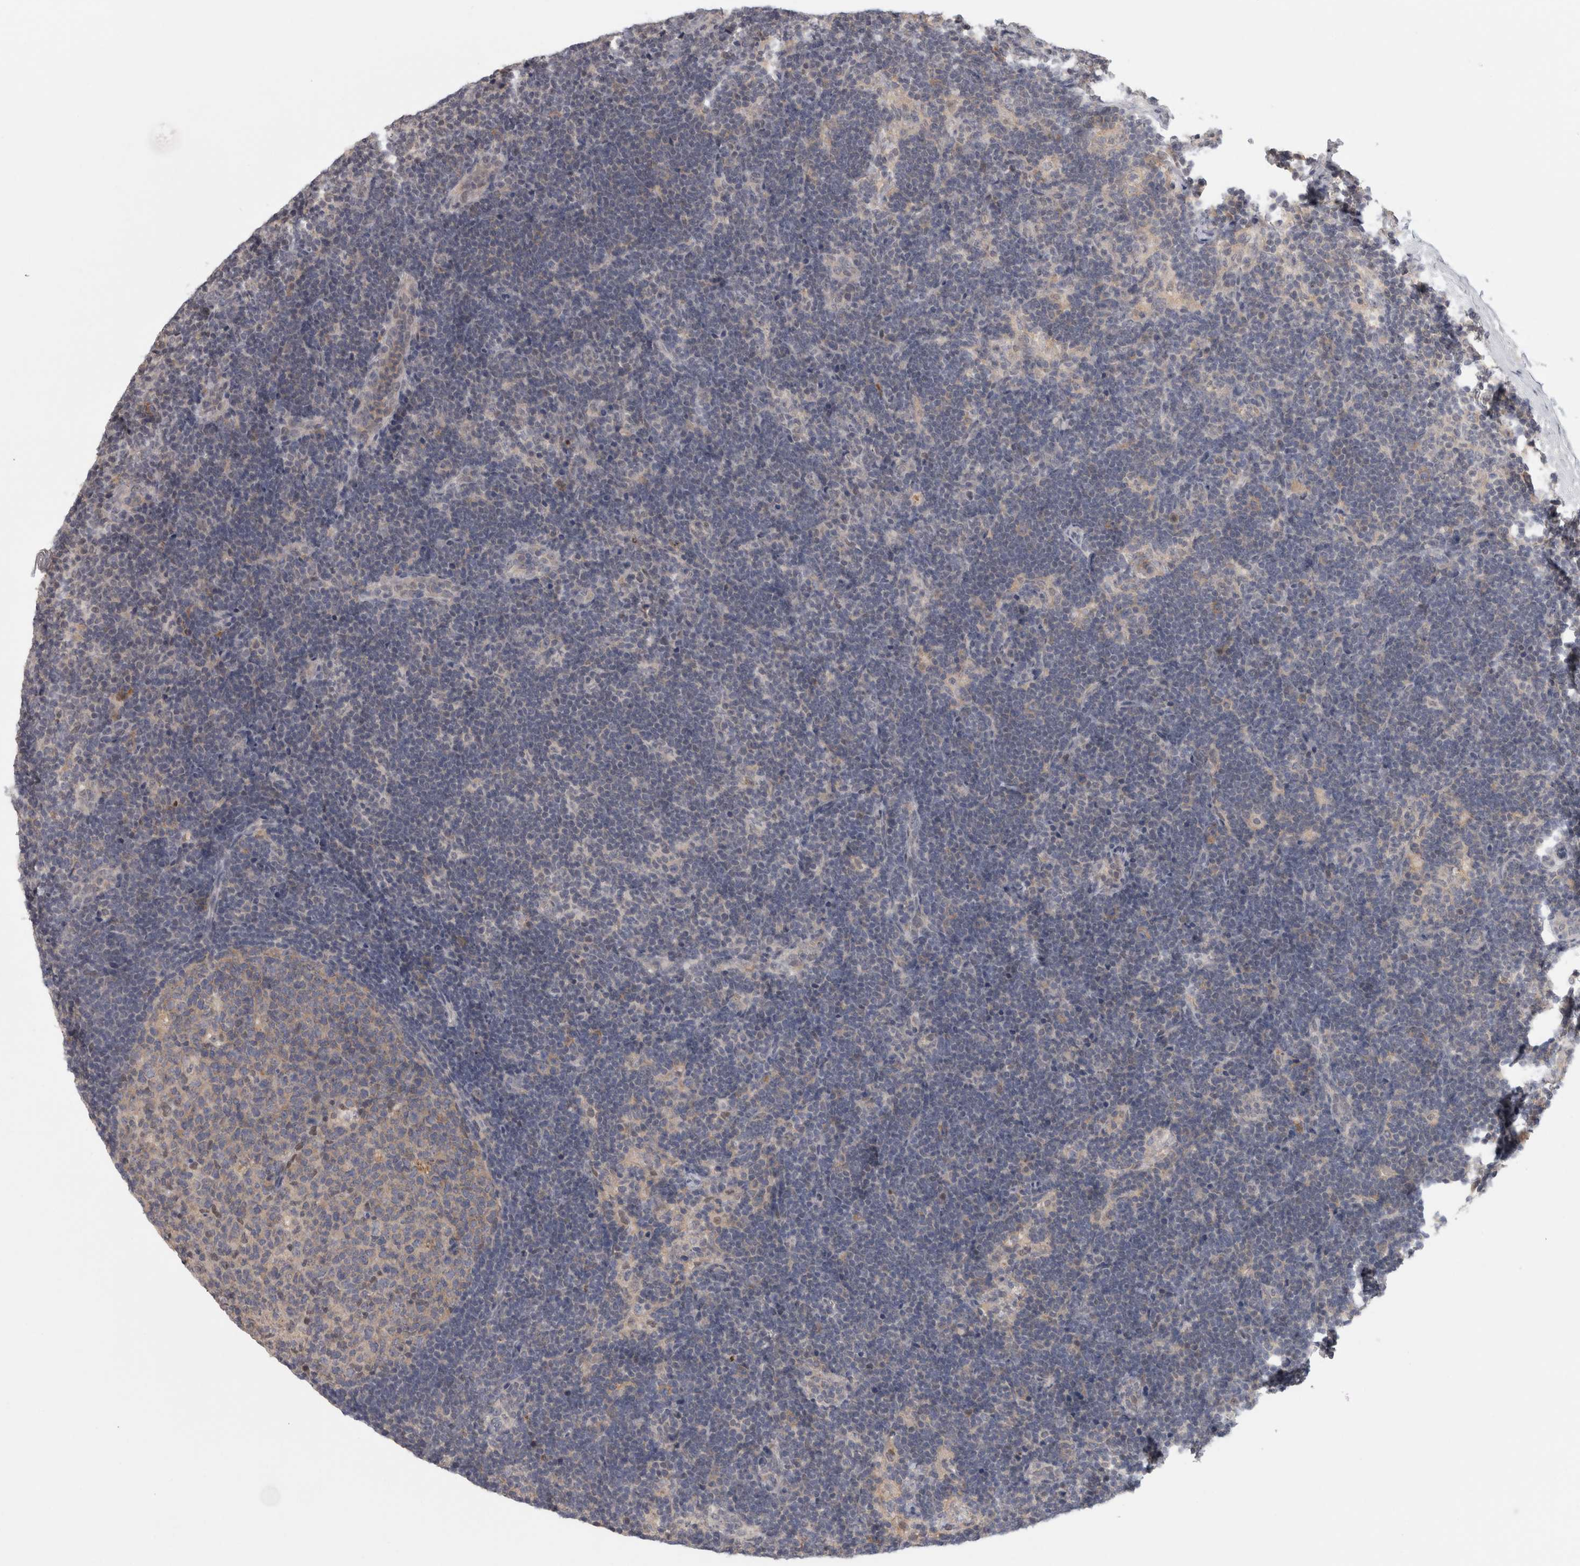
{"staining": {"intensity": "negative", "quantity": "none", "location": "none"}, "tissue": "lymph node", "cell_type": "Germinal center cells", "image_type": "normal", "snomed": [{"axis": "morphology", "description": "Normal tissue, NOS"}, {"axis": "topography", "description": "Lymph node"}], "caption": "This is an immunohistochemistry histopathology image of unremarkable lymph node. There is no positivity in germinal center cells.", "gene": "PIGP", "patient": {"sex": "female", "age": 22}}